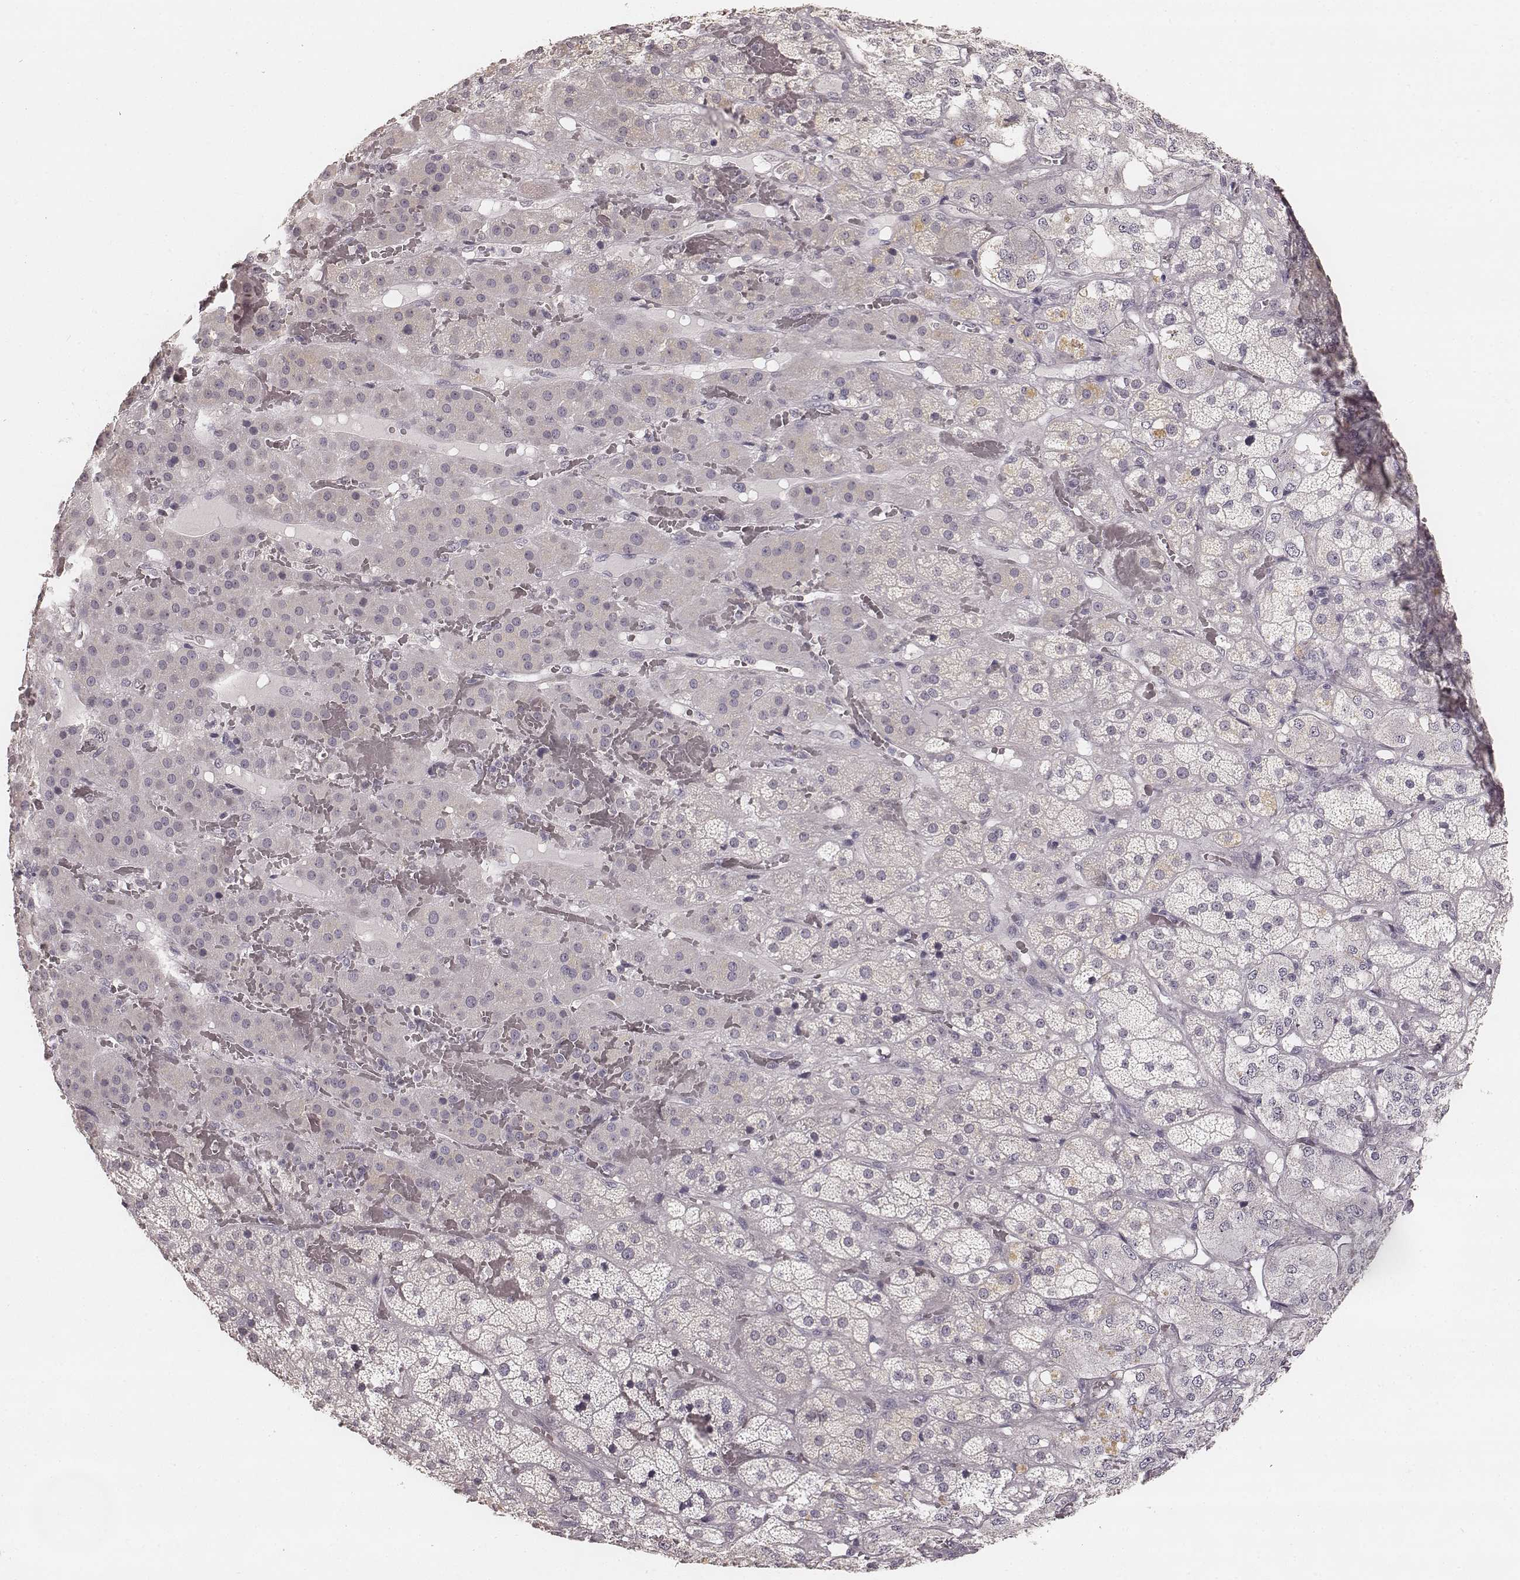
{"staining": {"intensity": "negative", "quantity": "none", "location": "none"}, "tissue": "adrenal gland", "cell_type": "Glandular cells", "image_type": "normal", "snomed": [{"axis": "morphology", "description": "Normal tissue, NOS"}, {"axis": "topography", "description": "Adrenal gland"}], "caption": "The photomicrograph reveals no significant positivity in glandular cells of adrenal gland.", "gene": "LY6K", "patient": {"sex": "male", "age": 57}}